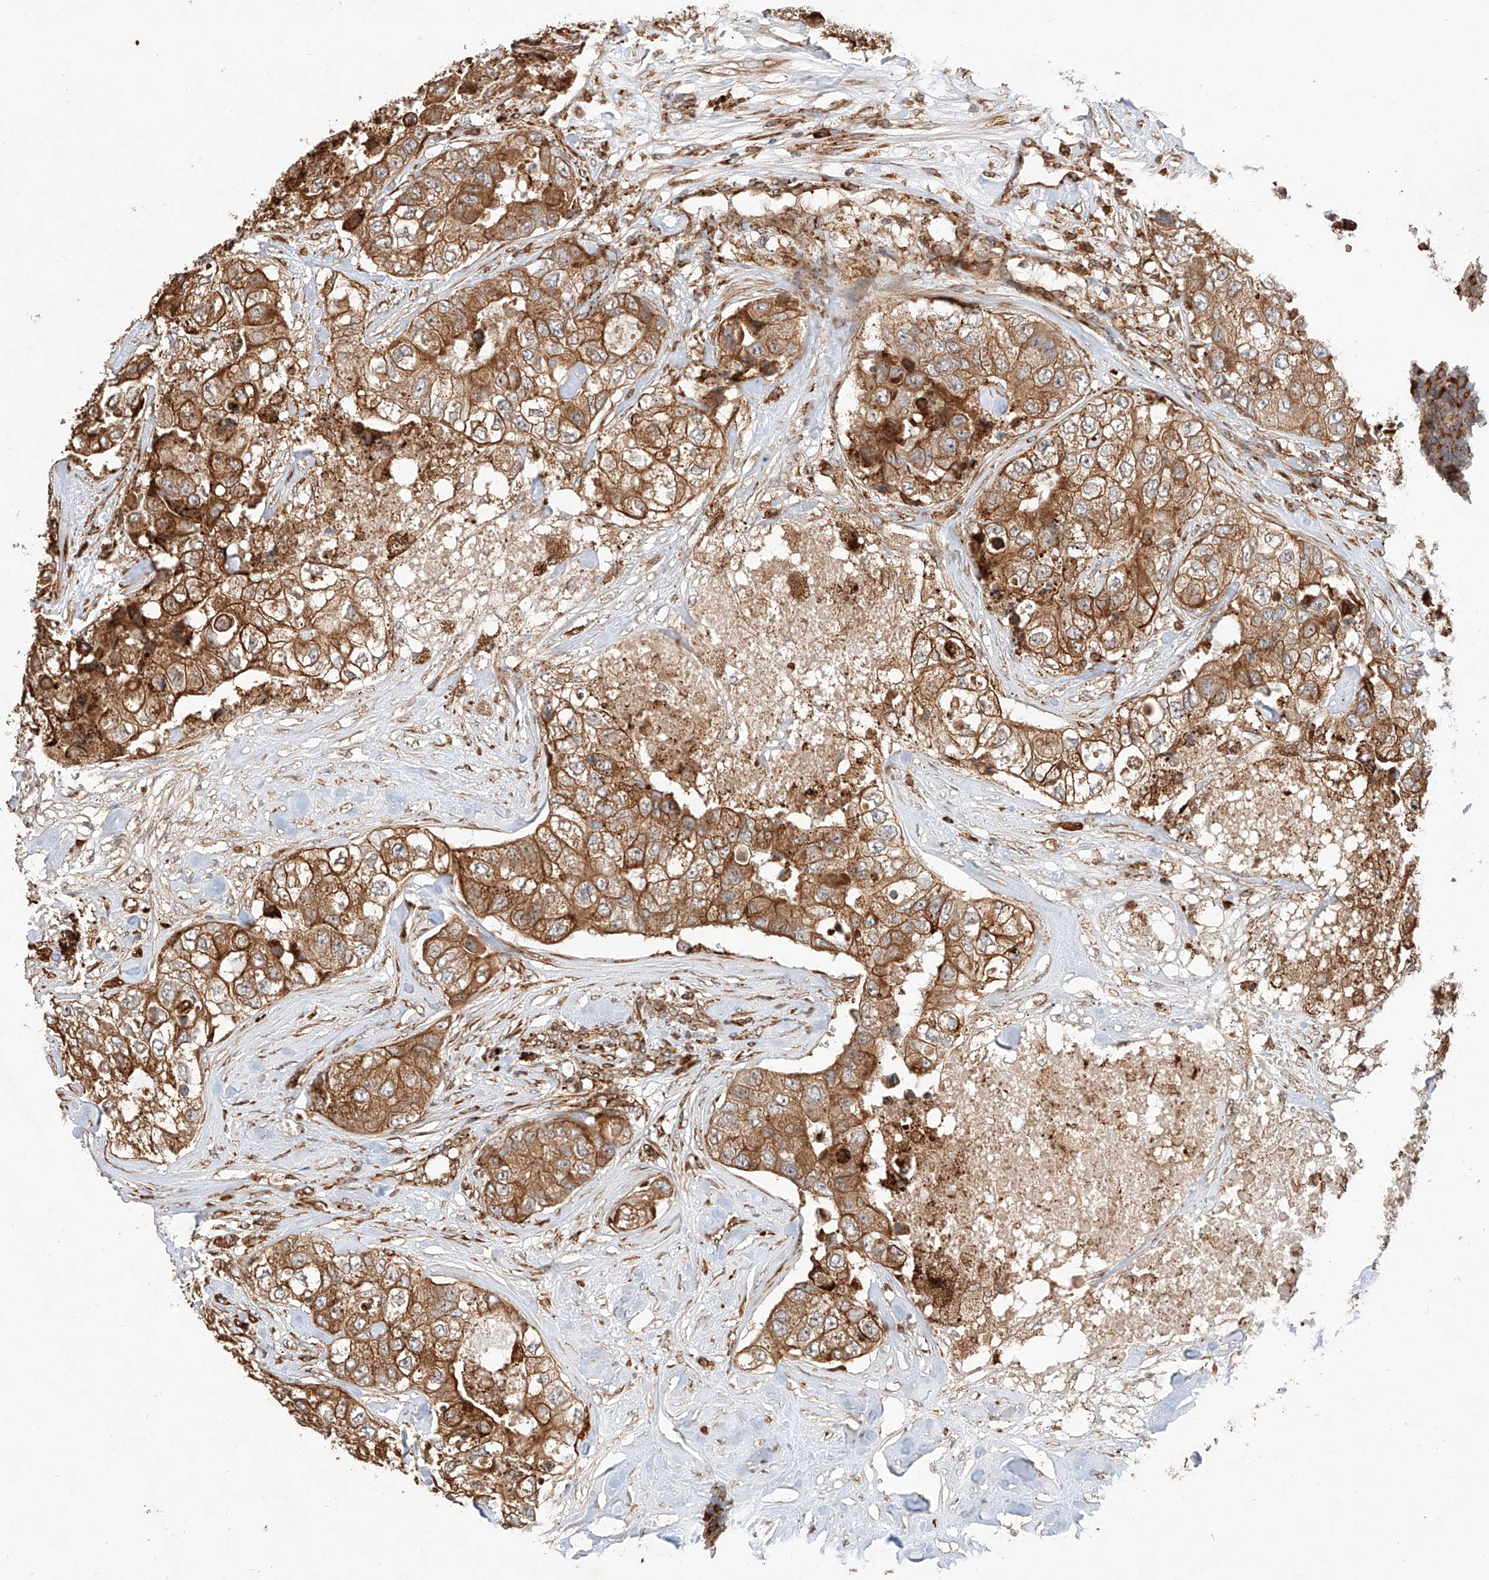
{"staining": {"intensity": "moderate", "quantity": ">75%", "location": "cytoplasmic/membranous"}, "tissue": "breast cancer", "cell_type": "Tumor cells", "image_type": "cancer", "snomed": [{"axis": "morphology", "description": "Duct carcinoma"}, {"axis": "topography", "description": "Breast"}], "caption": "IHC histopathology image of breast cancer (invasive ductal carcinoma) stained for a protein (brown), which reveals medium levels of moderate cytoplasmic/membranous positivity in about >75% of tumor cells.", "gene": "ZNF84", "patient": {"sex": "female", "age": 62}}